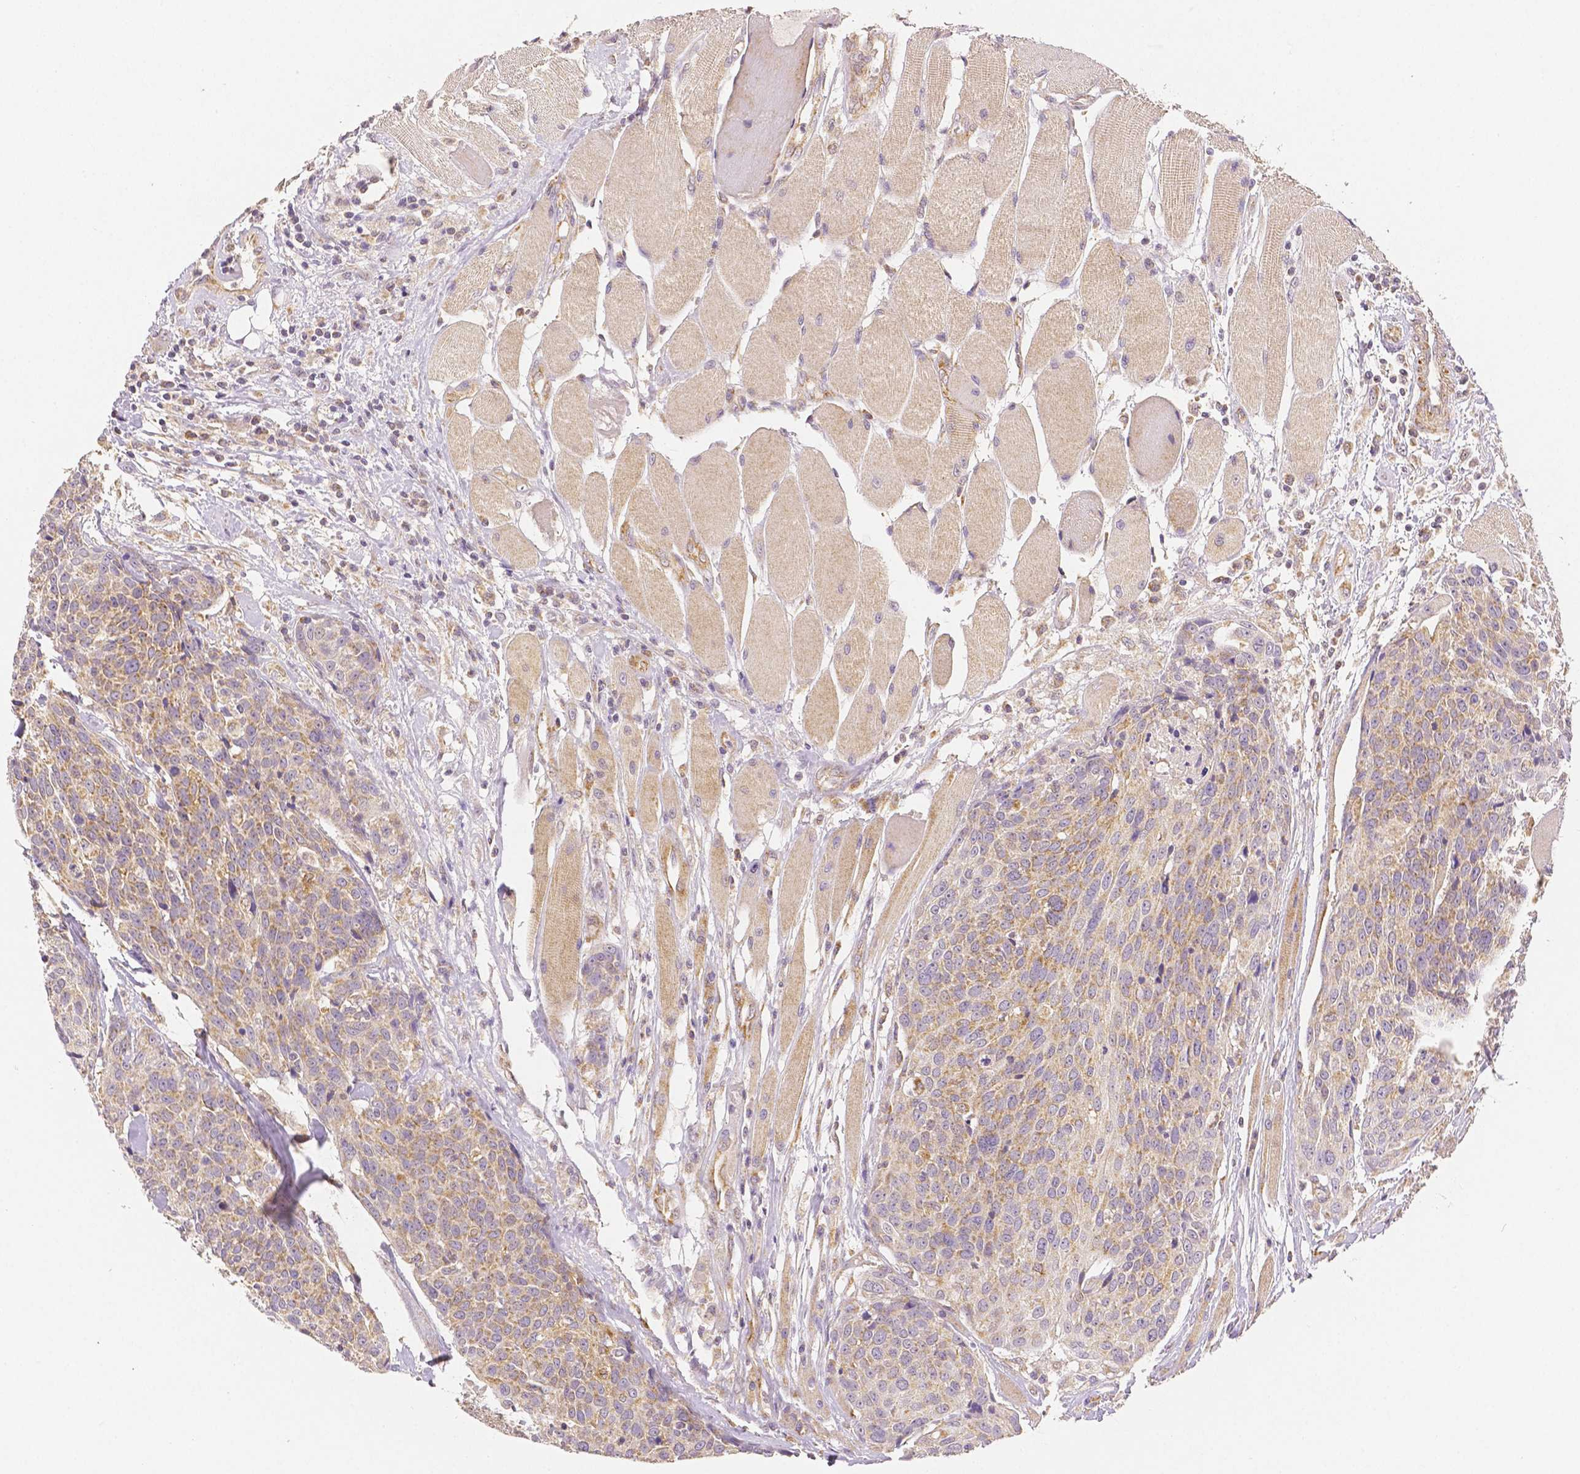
{"staining": {"intensity": "moderate", "quantity": "25%-75%", "location": "cytoplasmic/membranous"}, "tissue": "head and neck cancer", "cell_type": "Tumor cells", "image_type": "cancer", "snomed": [{"axis": "morphology", "description": "Squamous cell carcinoma, NOS"}, {"axis": "topography", "description": "Oral tissue"}, {"axis": "topography", "description": "Head-Neck"}], "caption": "Head and neck cancer stained for a protein reveals moderate cytoplasmic/membranous positivity in tumor cells.", "gene": "RHOT1", "patient": {"sex": "male", "age": 64}}